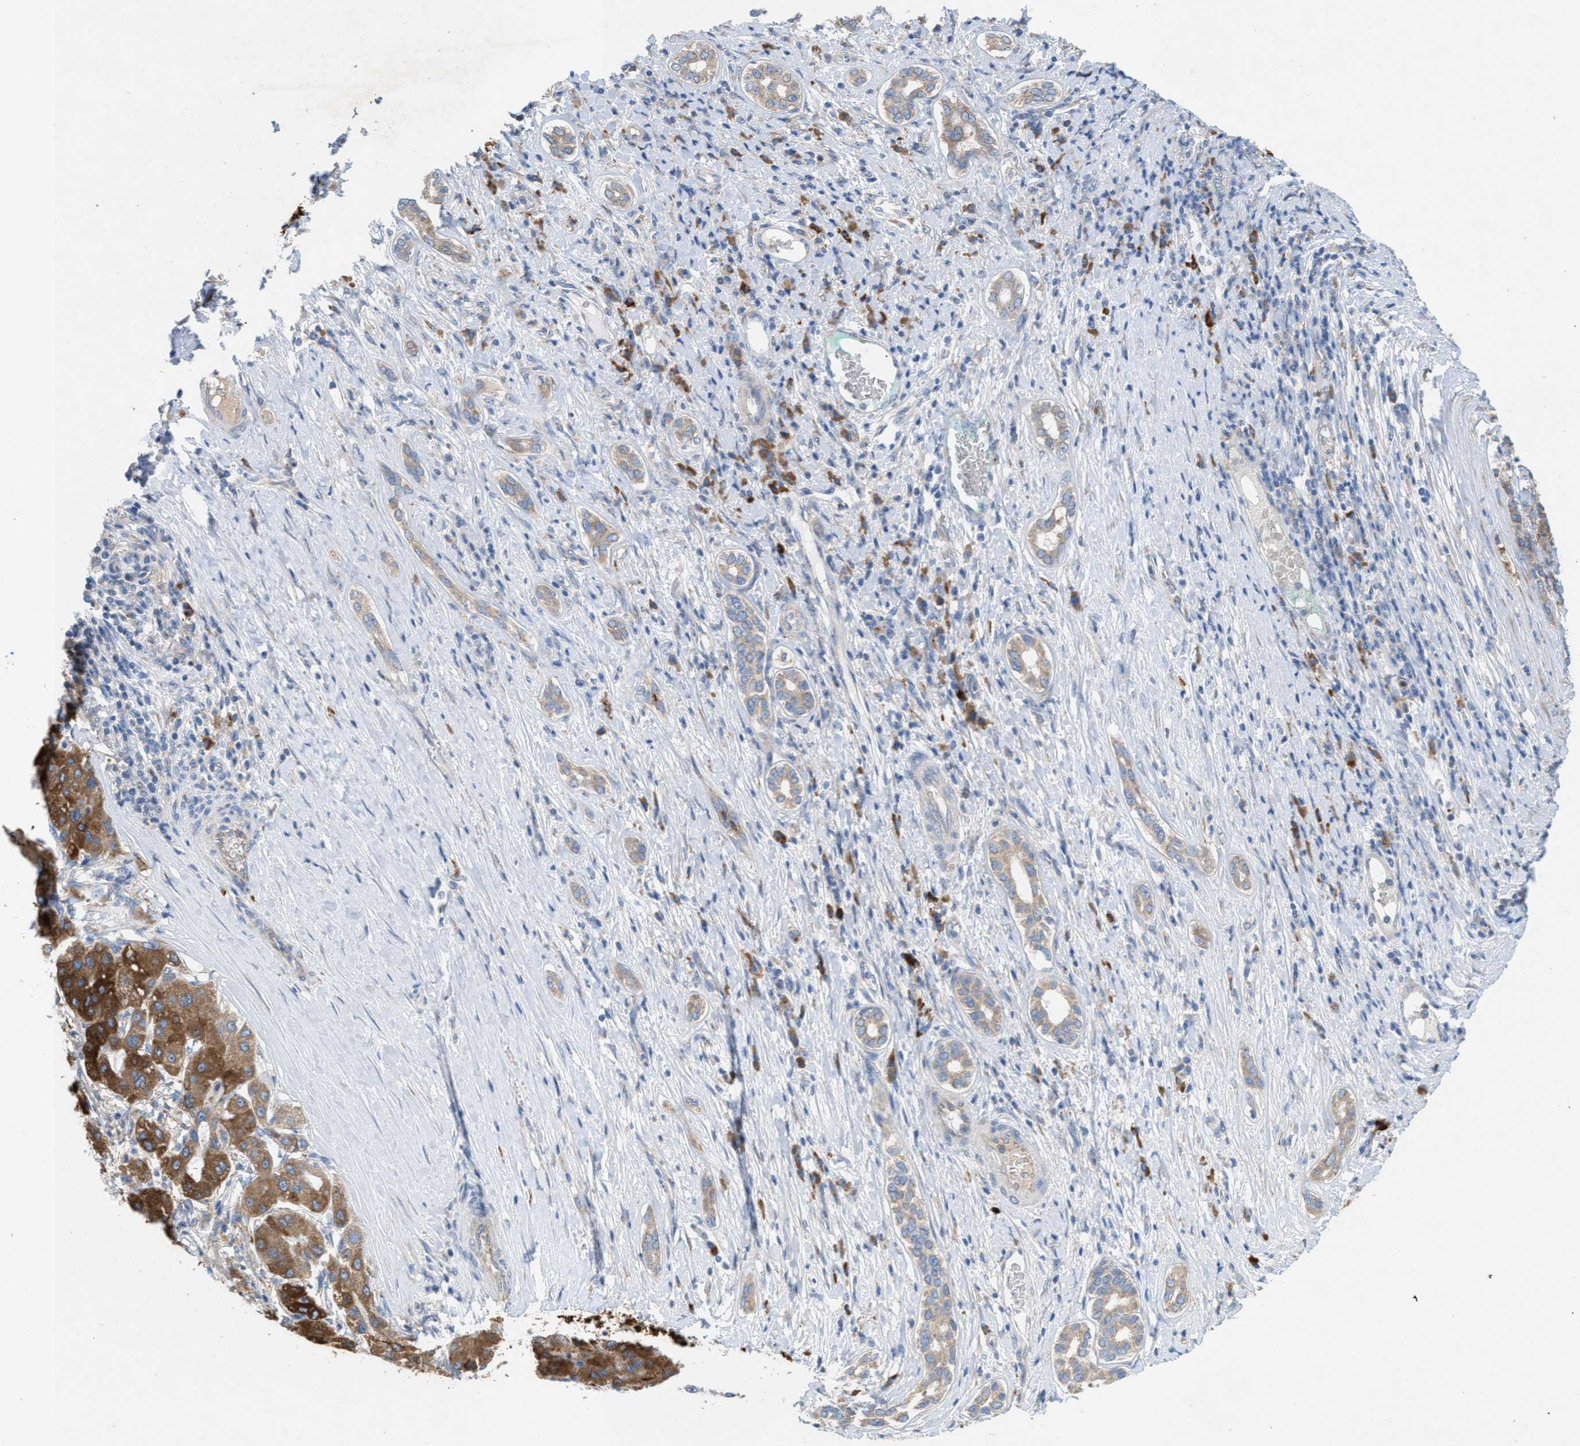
{"staining": {"intensity": "strong", "quantity": ">75%", "location": "cytoplasmic/membranous"}, "tissue": "liver cancer", "cell_type": "Tumor cells", "image_type": "cancer", "snomed": [{"axis": "morphology", "description": "Carcinoma, Hepatocellular, NOS"}, {"axis": "topography", "description": "Liver"}], "caption": "Immunohistochemical staining of human liver cancer reveals high levels of strong cytoplasmic/membranous staining in about >75% of tumor cells. (brown staining indicates protein expression, while blue staining denotes nuclei).", "gene": "DYNC2I1", "patient": {"sex": "male", "age": 65}}